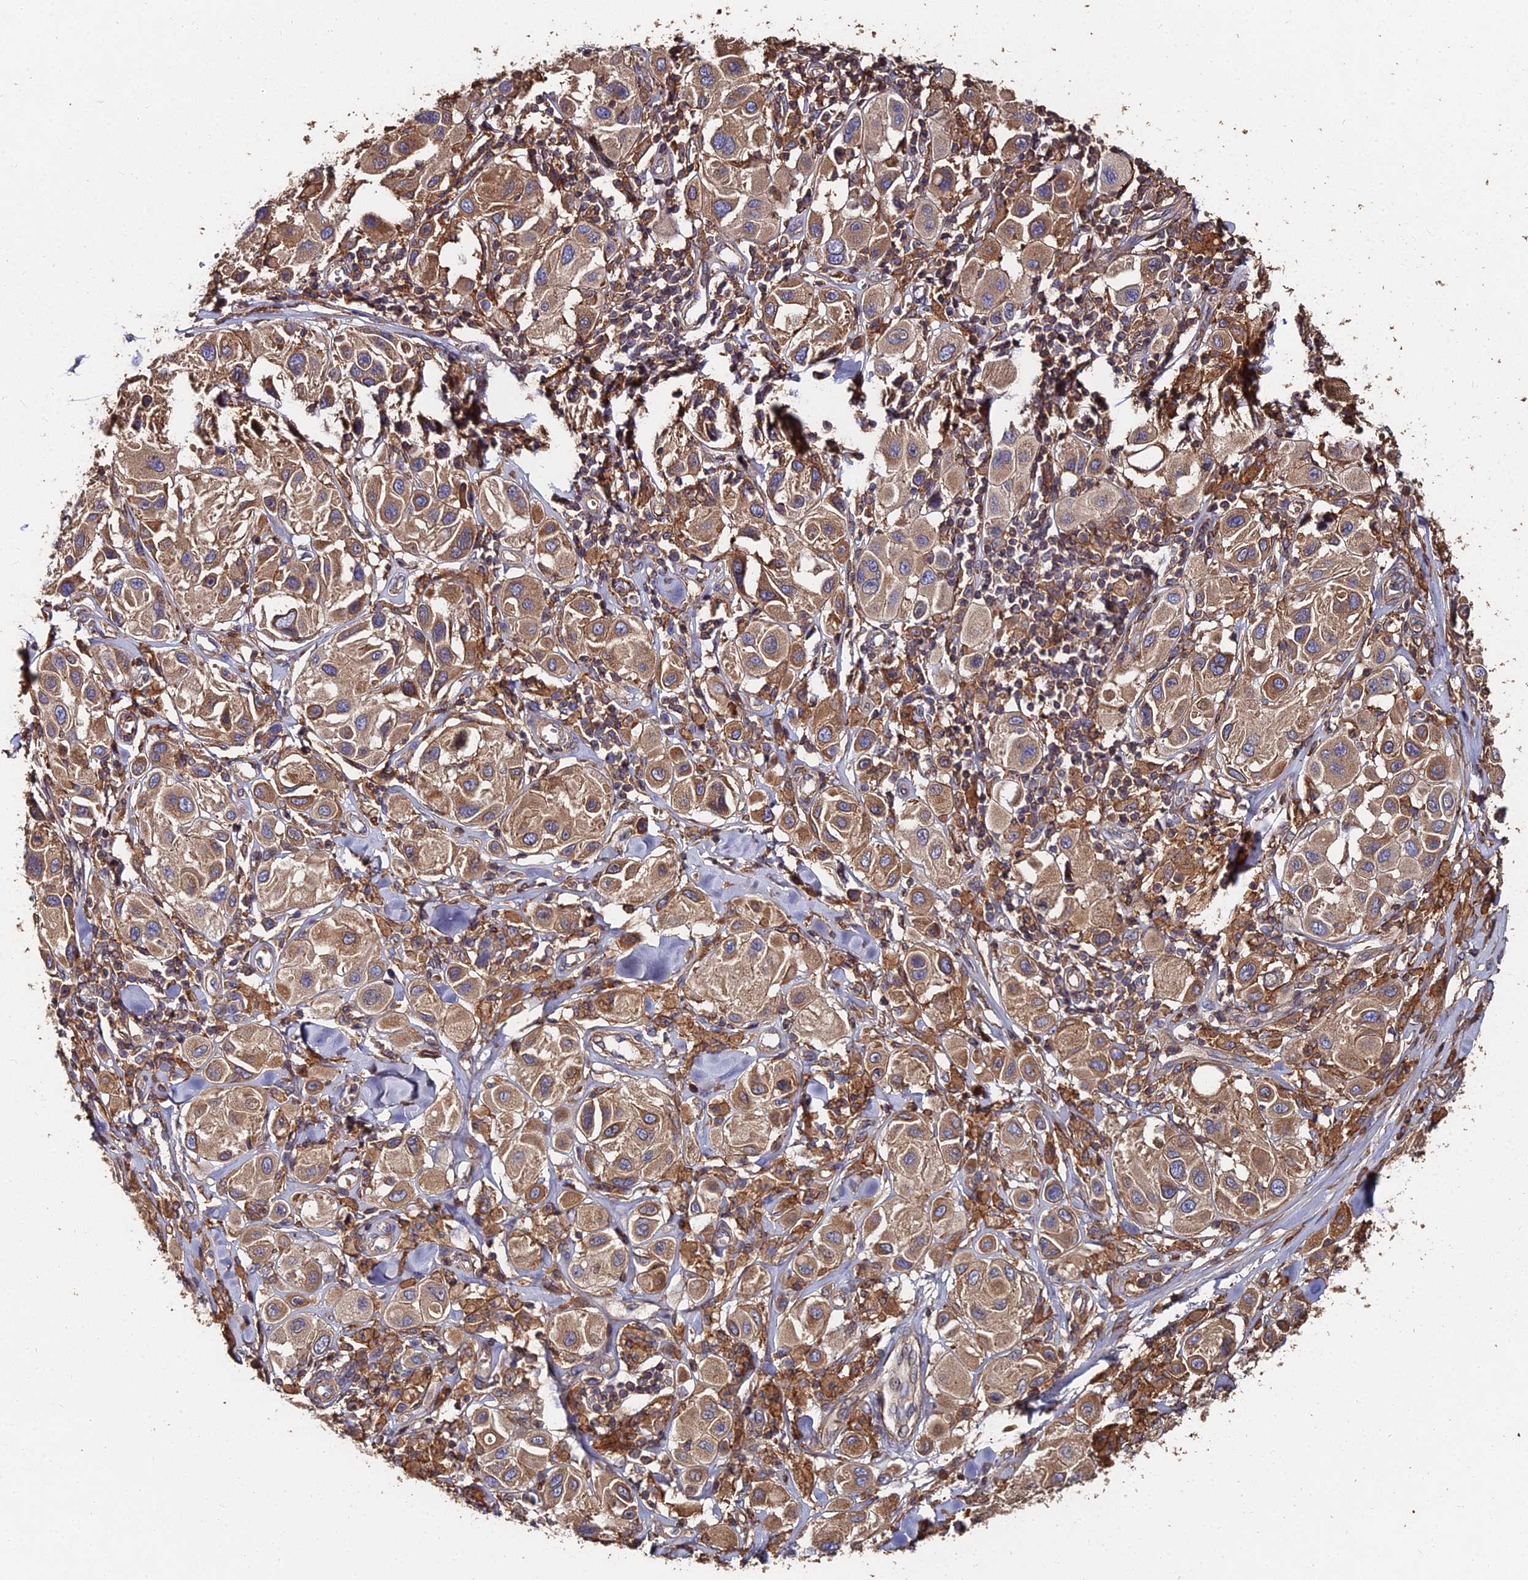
{"staining": {"intensity": "moderate", "quantity": ">75%", "location": "cytoplasmic/membranous"}, "tissue": "melanoma", "cell_type": "Tumor cells", "image_type": "cancer", "snomed": [{"axis": "morphology", "description": "Malignant melanoma, Metastatic site"}, {"axis": "topography", "description": "Skin"}], "caption": "An image showing moderate cytoplasmic/membranous staining in about >75% of tumor cells in melanoma, as visualized by brown immunohistochemical staining.", "gene": "EXT1", "patient": {"sex": "male", "age": 41}}